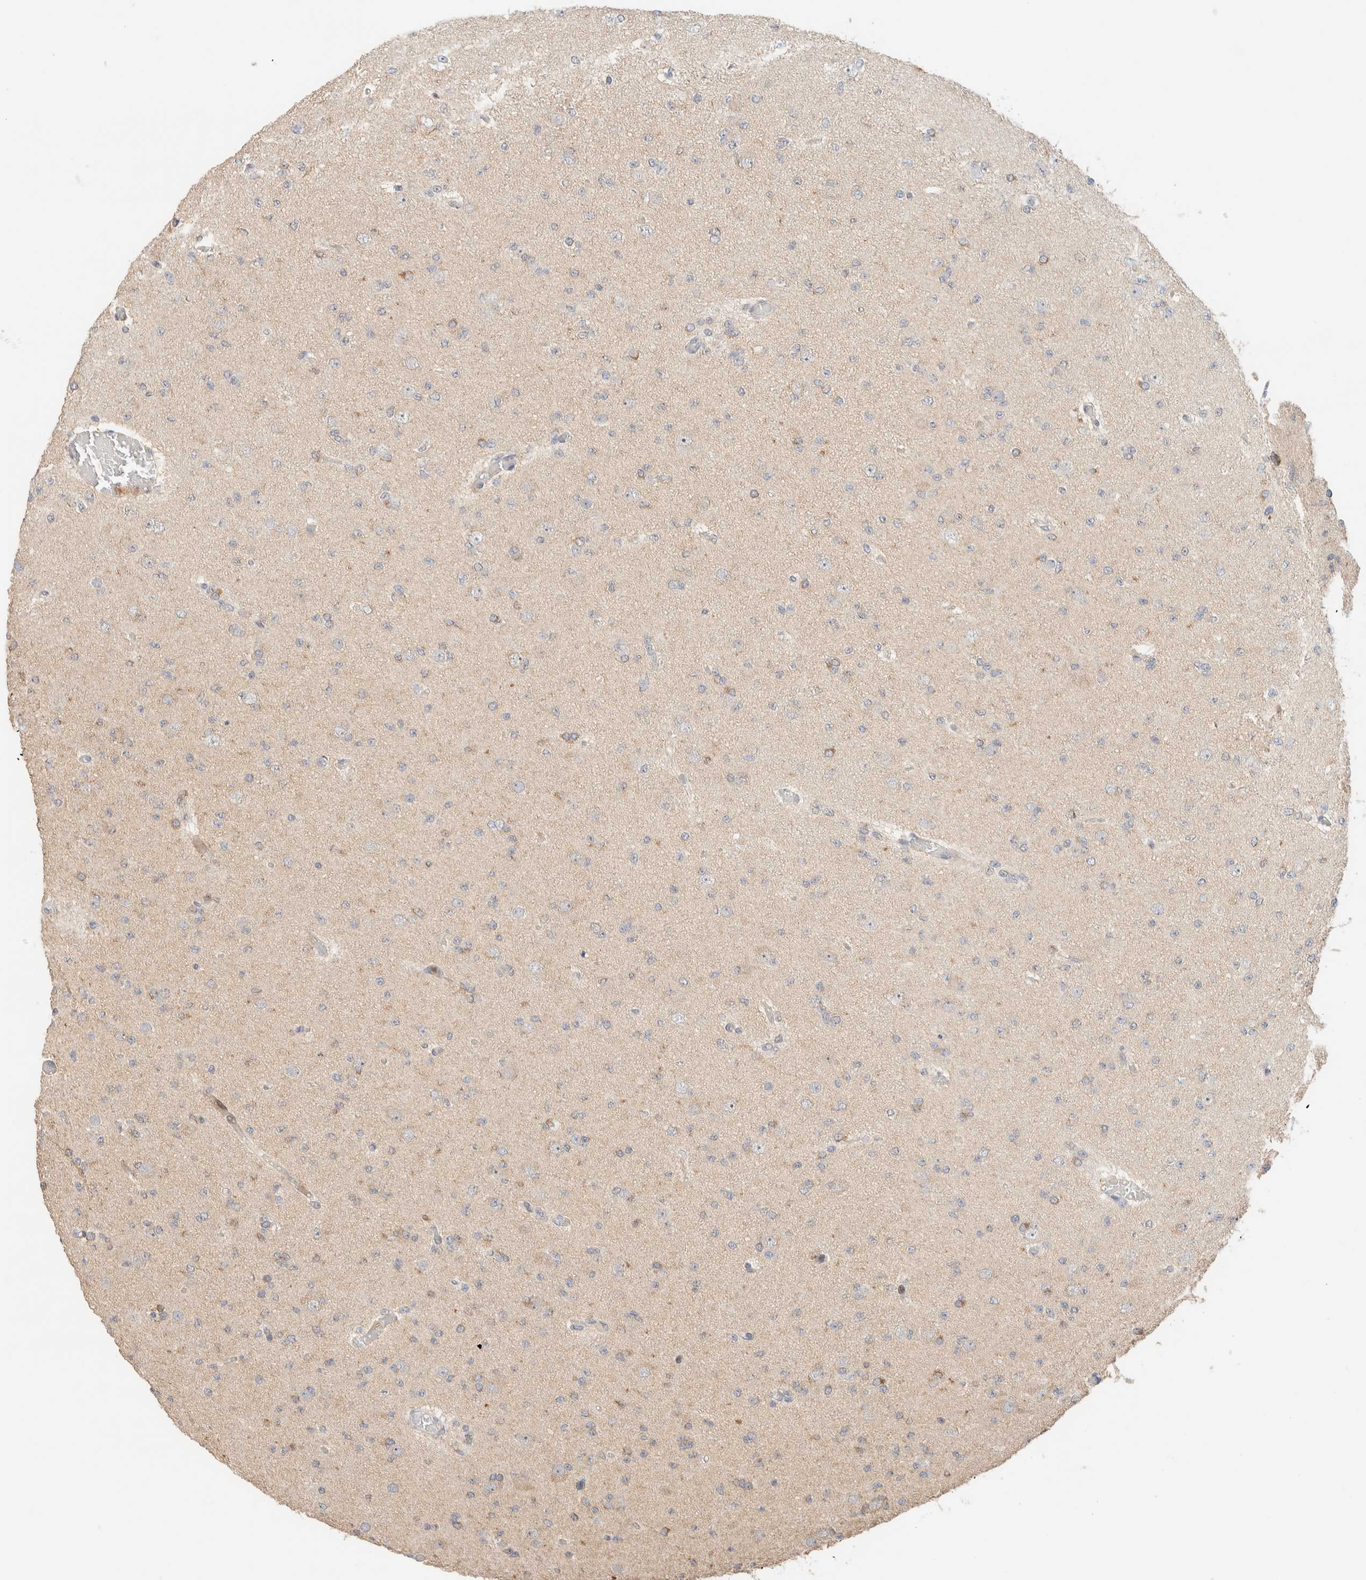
{"staining": {"intensity": "weak", "quantity": "<25%", "location": "cytoplasmic/membranous"}, "tissue": "glioma", "cell_type": "Tumor cells", "image_type": "cancer", "snomed": [{"axis": "morphology", "description": "Glioma, malignant, Low grade"}, {"axis": "topography", "description": "Brain"}], "caption": "Immunohistochemistry image of low-grade glioma (malignant) stained for a protein (brown), which exhibits no expression in tumor cells.", "gene": "HDHD3", "patient": {"sex": "female", "age": 22}}